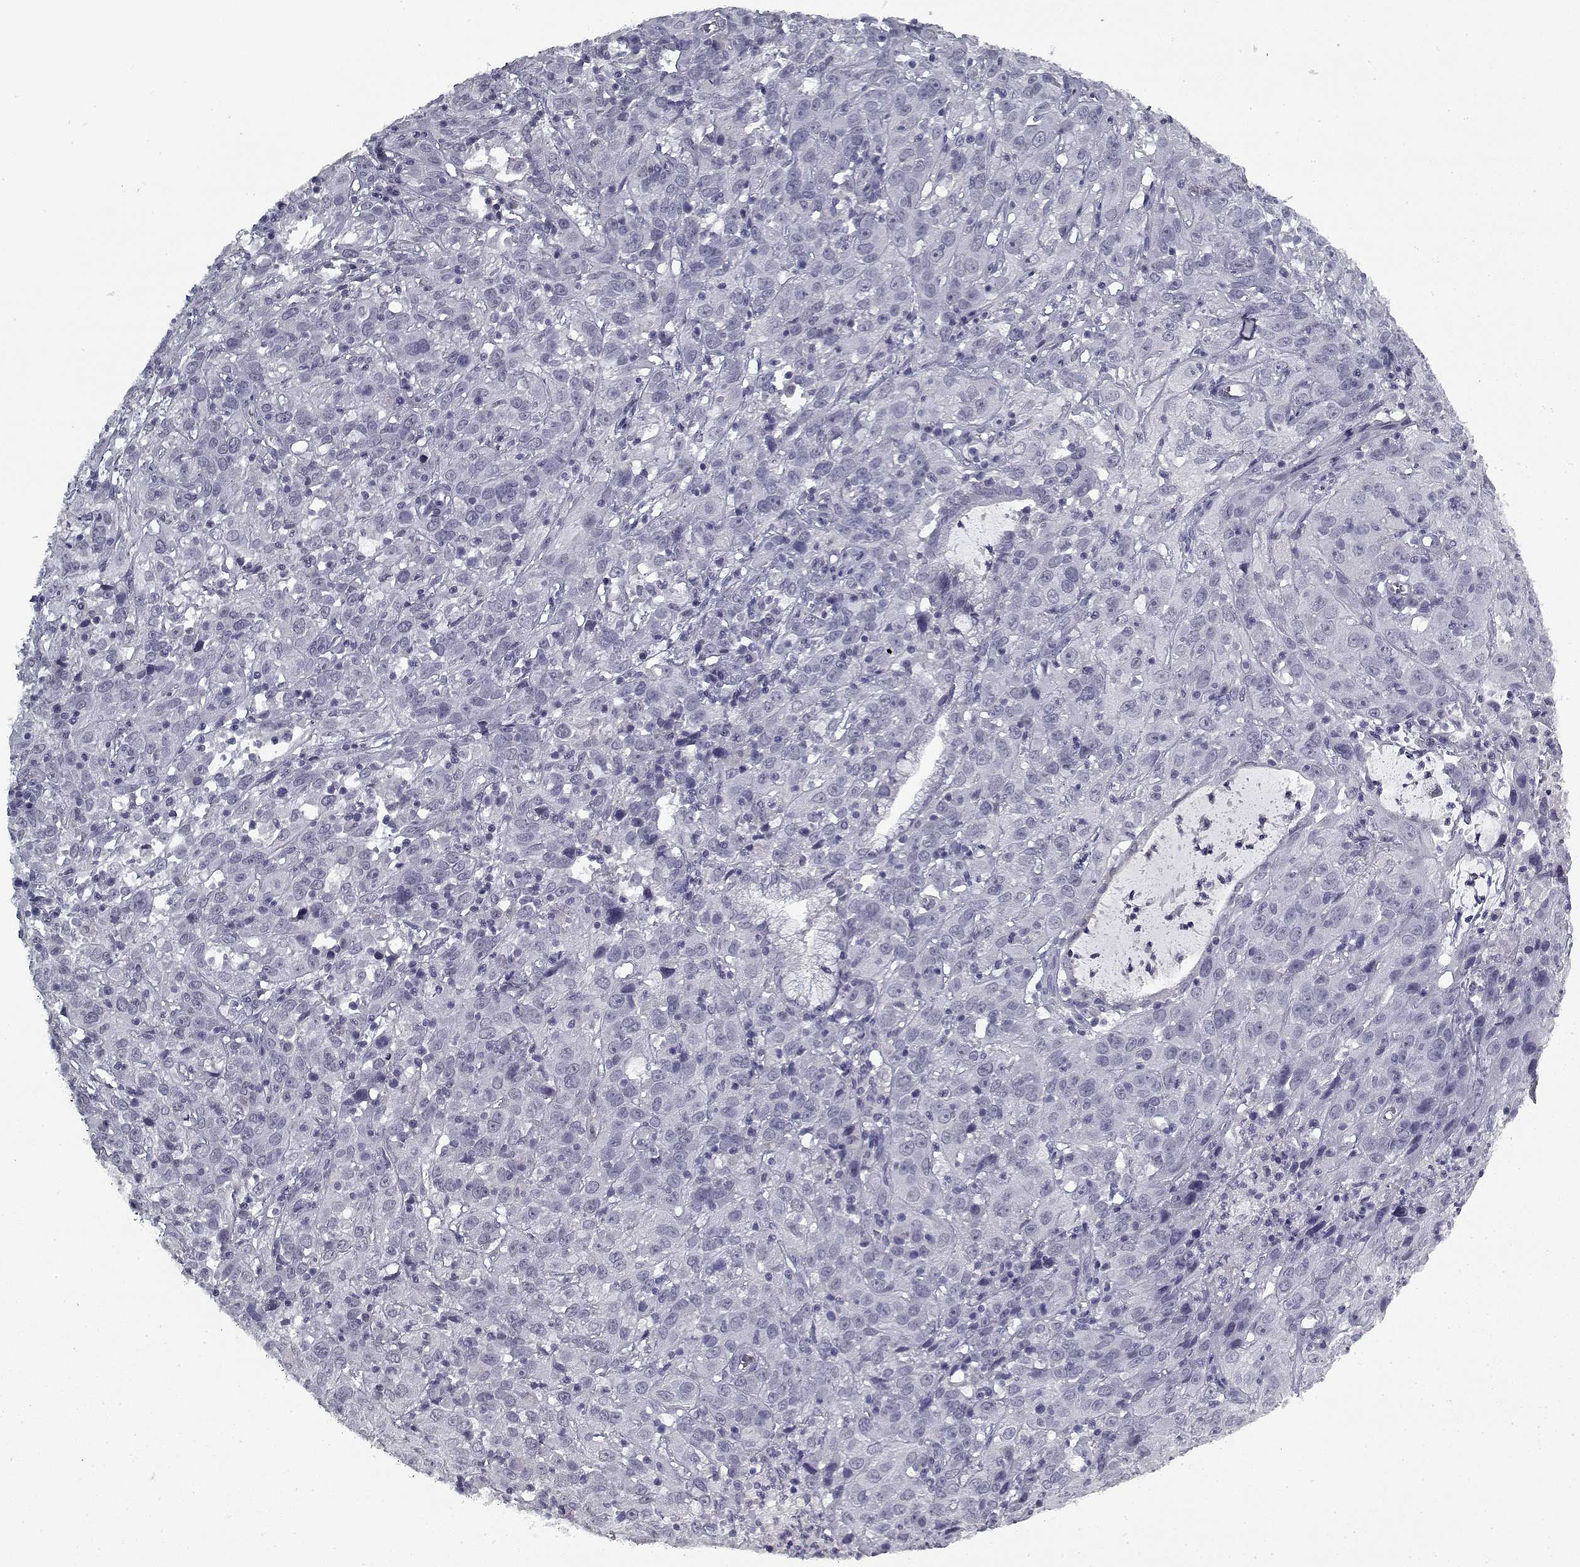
{"staining": {"intensity": "negative", "quantity": "none", "location": "none"}, "tissue": "cervical cancer", "cell_type": "Tumor cells", "image_type": "cancer", "snomed": [{"axis": "morphology", "description": "Squamous cell carcinoma, NOS"}, {"axis": "topography", "description": "Cervix"}], "caption": "Protein analysis of cervical cancer (squamous cell carcinoma) displays no significant positivity in tumor cells.", "gene": "RNF32", "patient": {"sex": "female", "age": 32}}